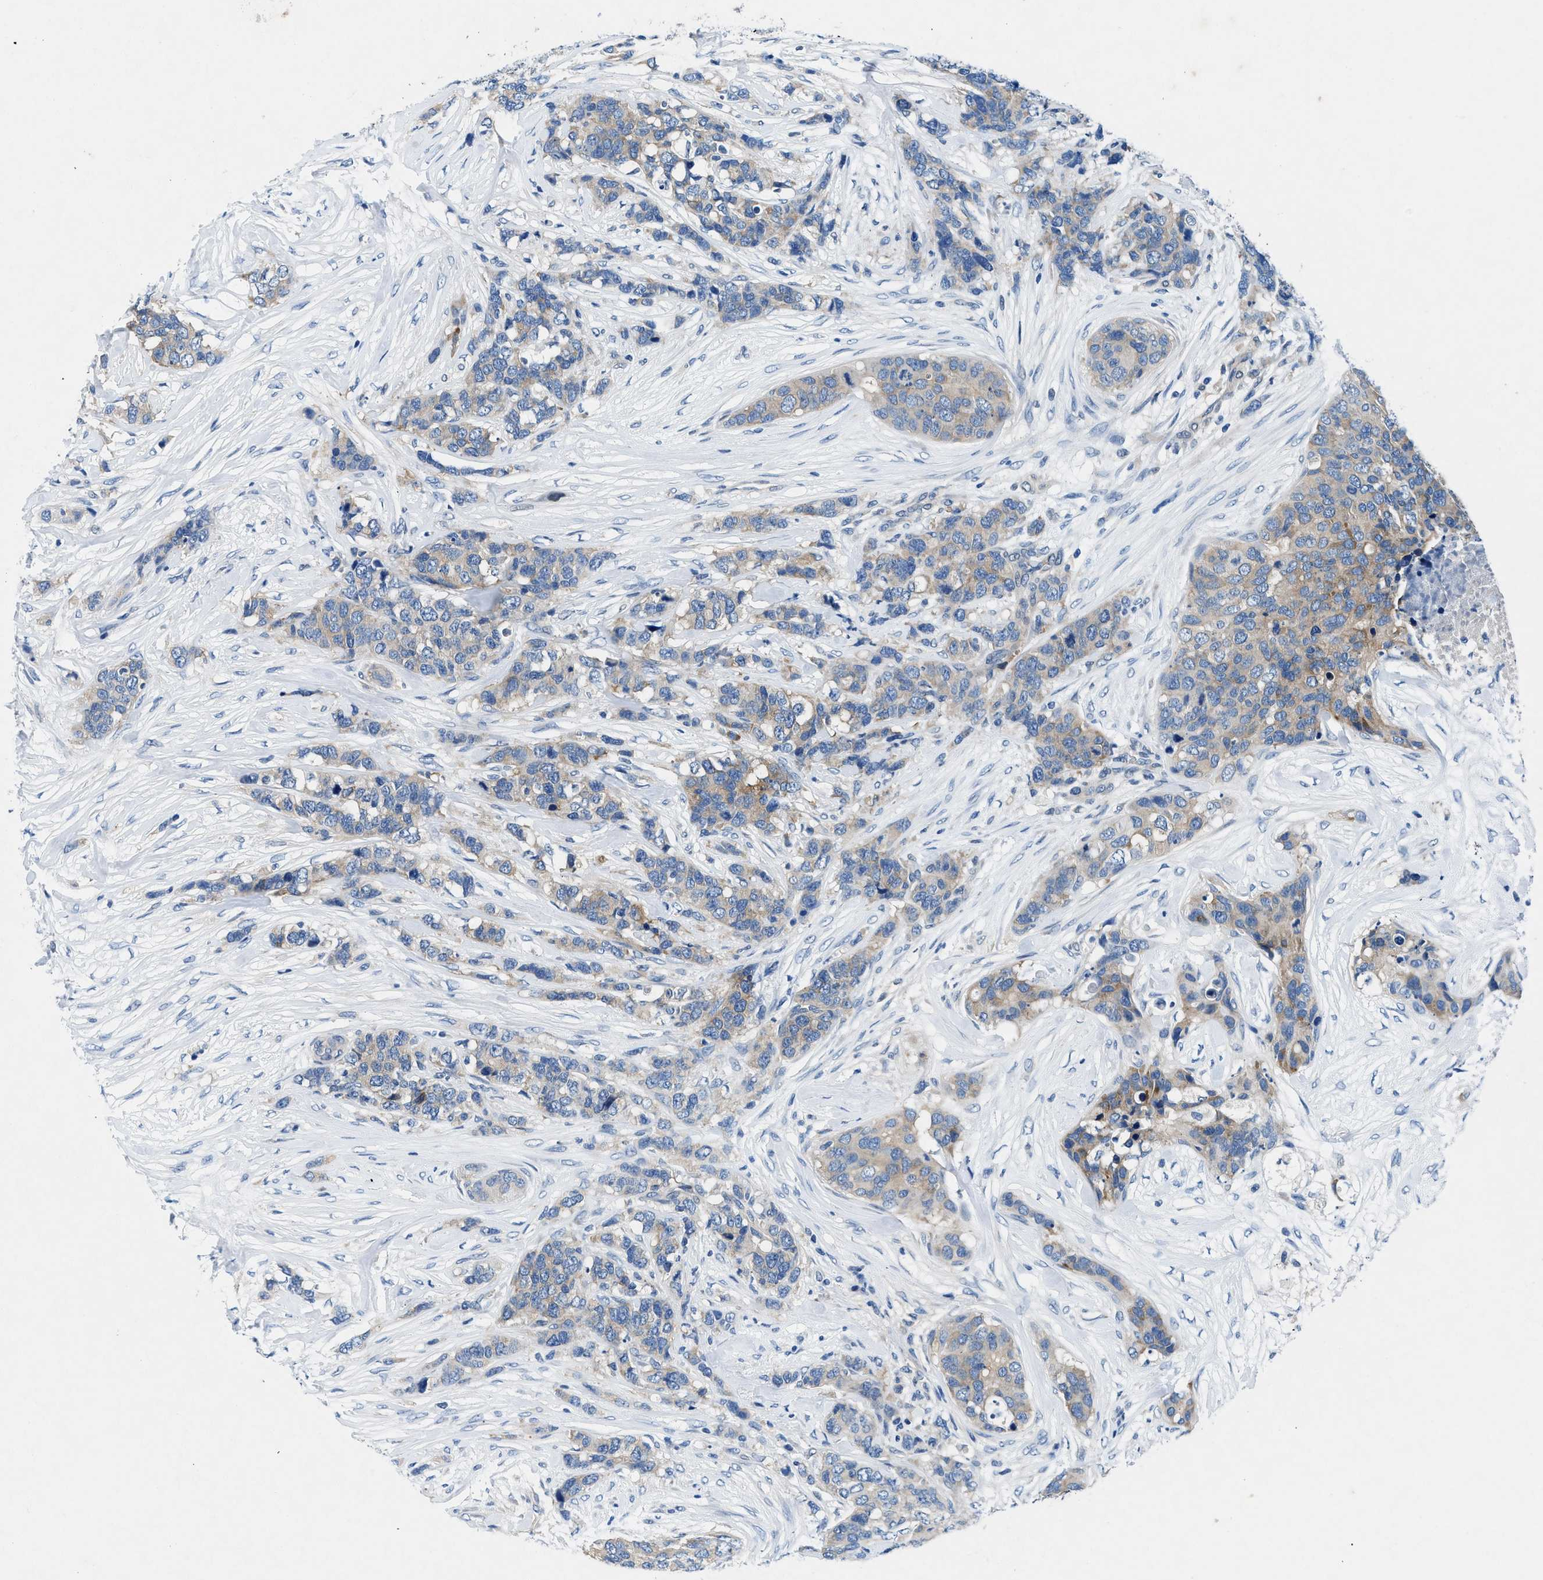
{"staining": {"intensity": "weak", "quantity": "<25%", "location": "cytoplasmic/membranous"}, "tissue": "breast cancer", "cell_type": "Tumor cells", "image_type": "cancer", "snomed": [{"axis": "morphology", "description": "Lobular carcinoma"}, {"axis": "topography", "description": "Breast"}], "caption": "The photomicrograph reveals no staining of tumor cells in breast lobular carcinoma.", "gene": "COPS2", "patient": {"sex": "female", "age": 59}}